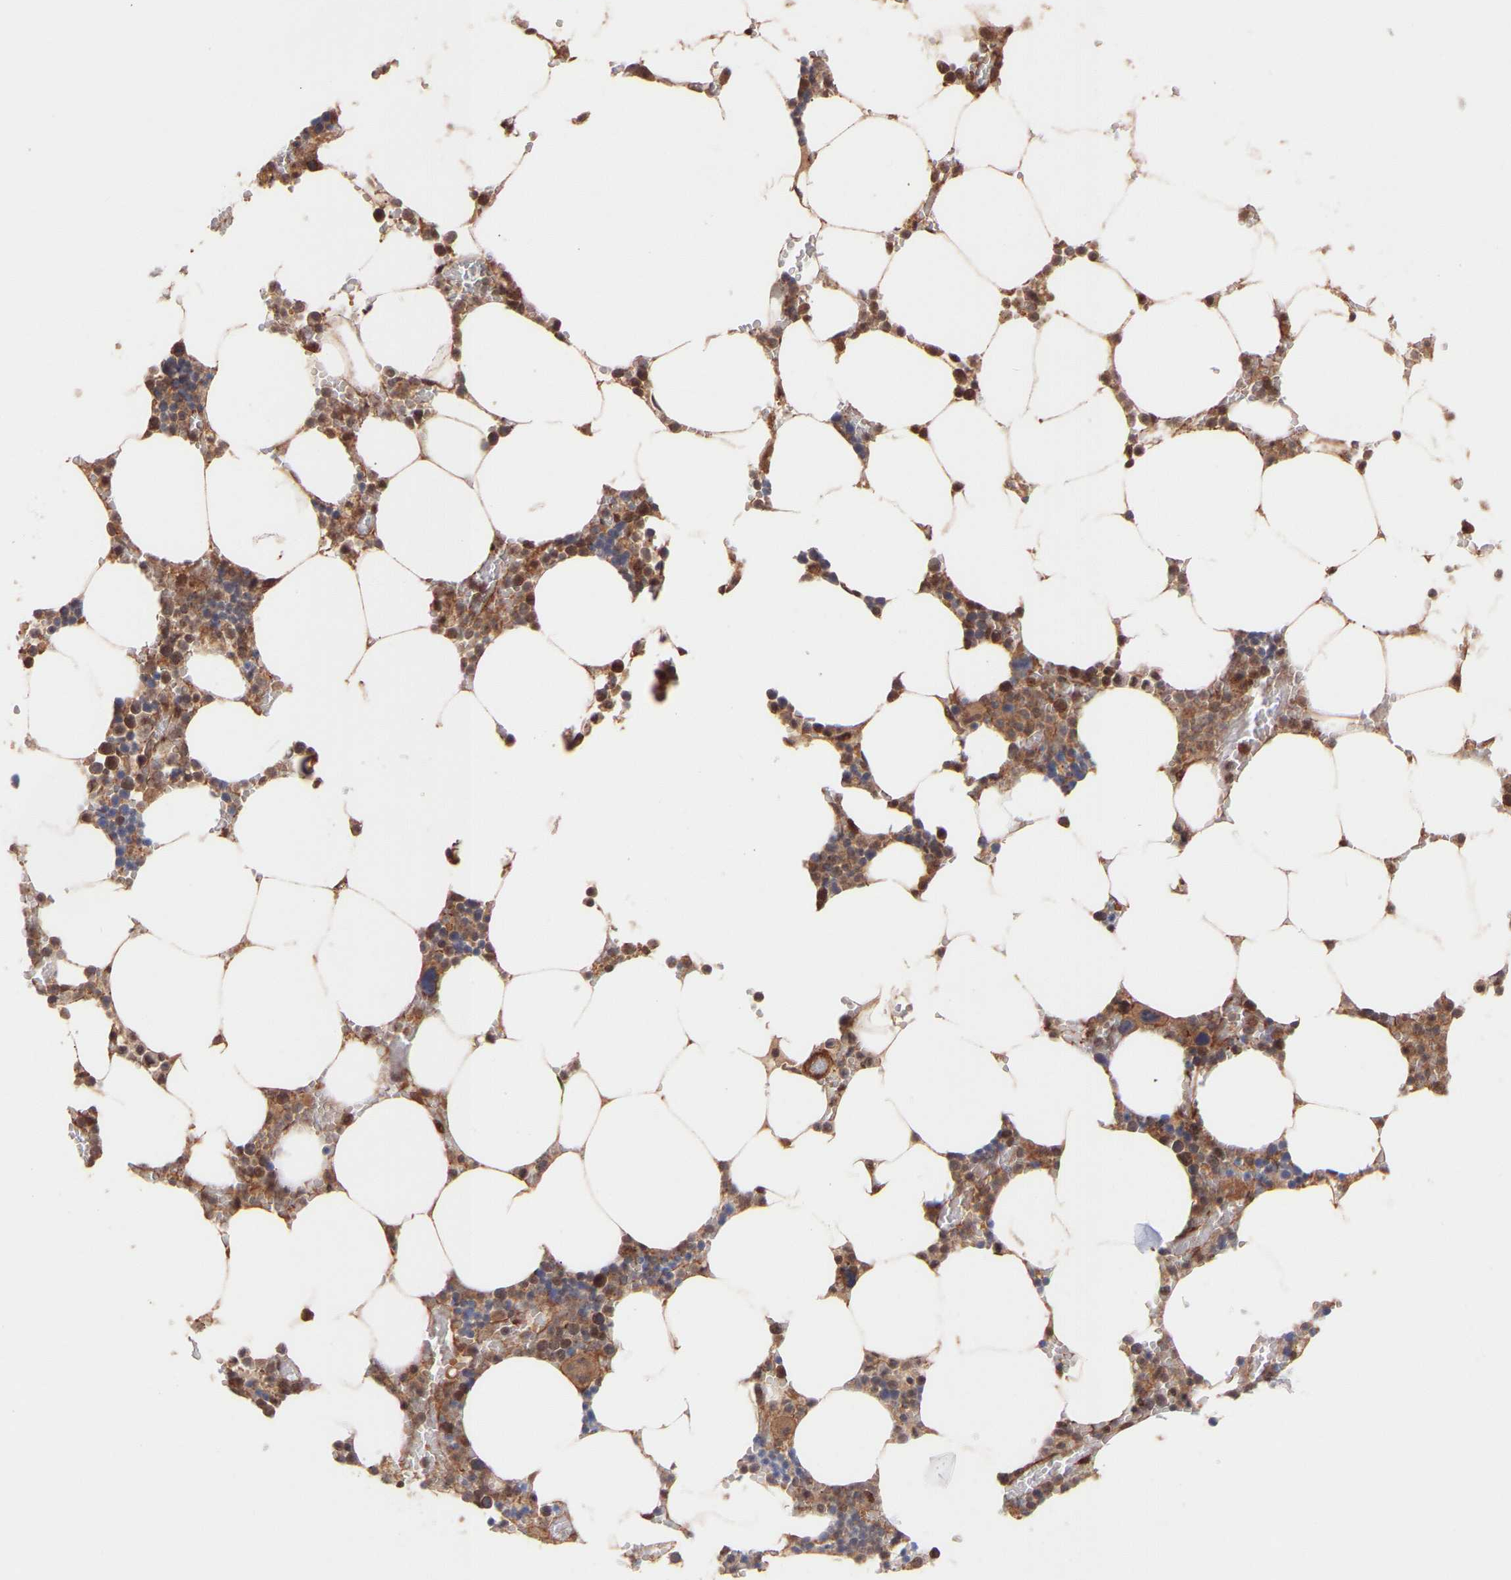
{"staining": {"intensity": "moderate", "quantity": ">75%", "location": "cytoplasmic/membranous,nuclear"}, "tissue": "bone marrow", "cell_type": "Hematopoietic cells", "image_type": "normal", "snomed": [{"axis": "morphology", "description": "Normal tissue, NOS"}, {"axis": "topography", "description": "Bone marrow"}], "caption": "Immunohistochemistry staining of unremarkable bone marrow, which exhibits medium levels of moderate cytoplasmic/membranous,nuclear staining in approximately >75% of hematopoietic cells indicating moderate cytoplasmic/membranous,nuclear protein positivity. The staining was performed using DAB (3,3'-diaminobenzidine) (brown) for protein detection and nuclei were counterstained in hematoxylin (blue).", "gene": "PDLIM5", "patient": {"sex": "male", "age": 70}}